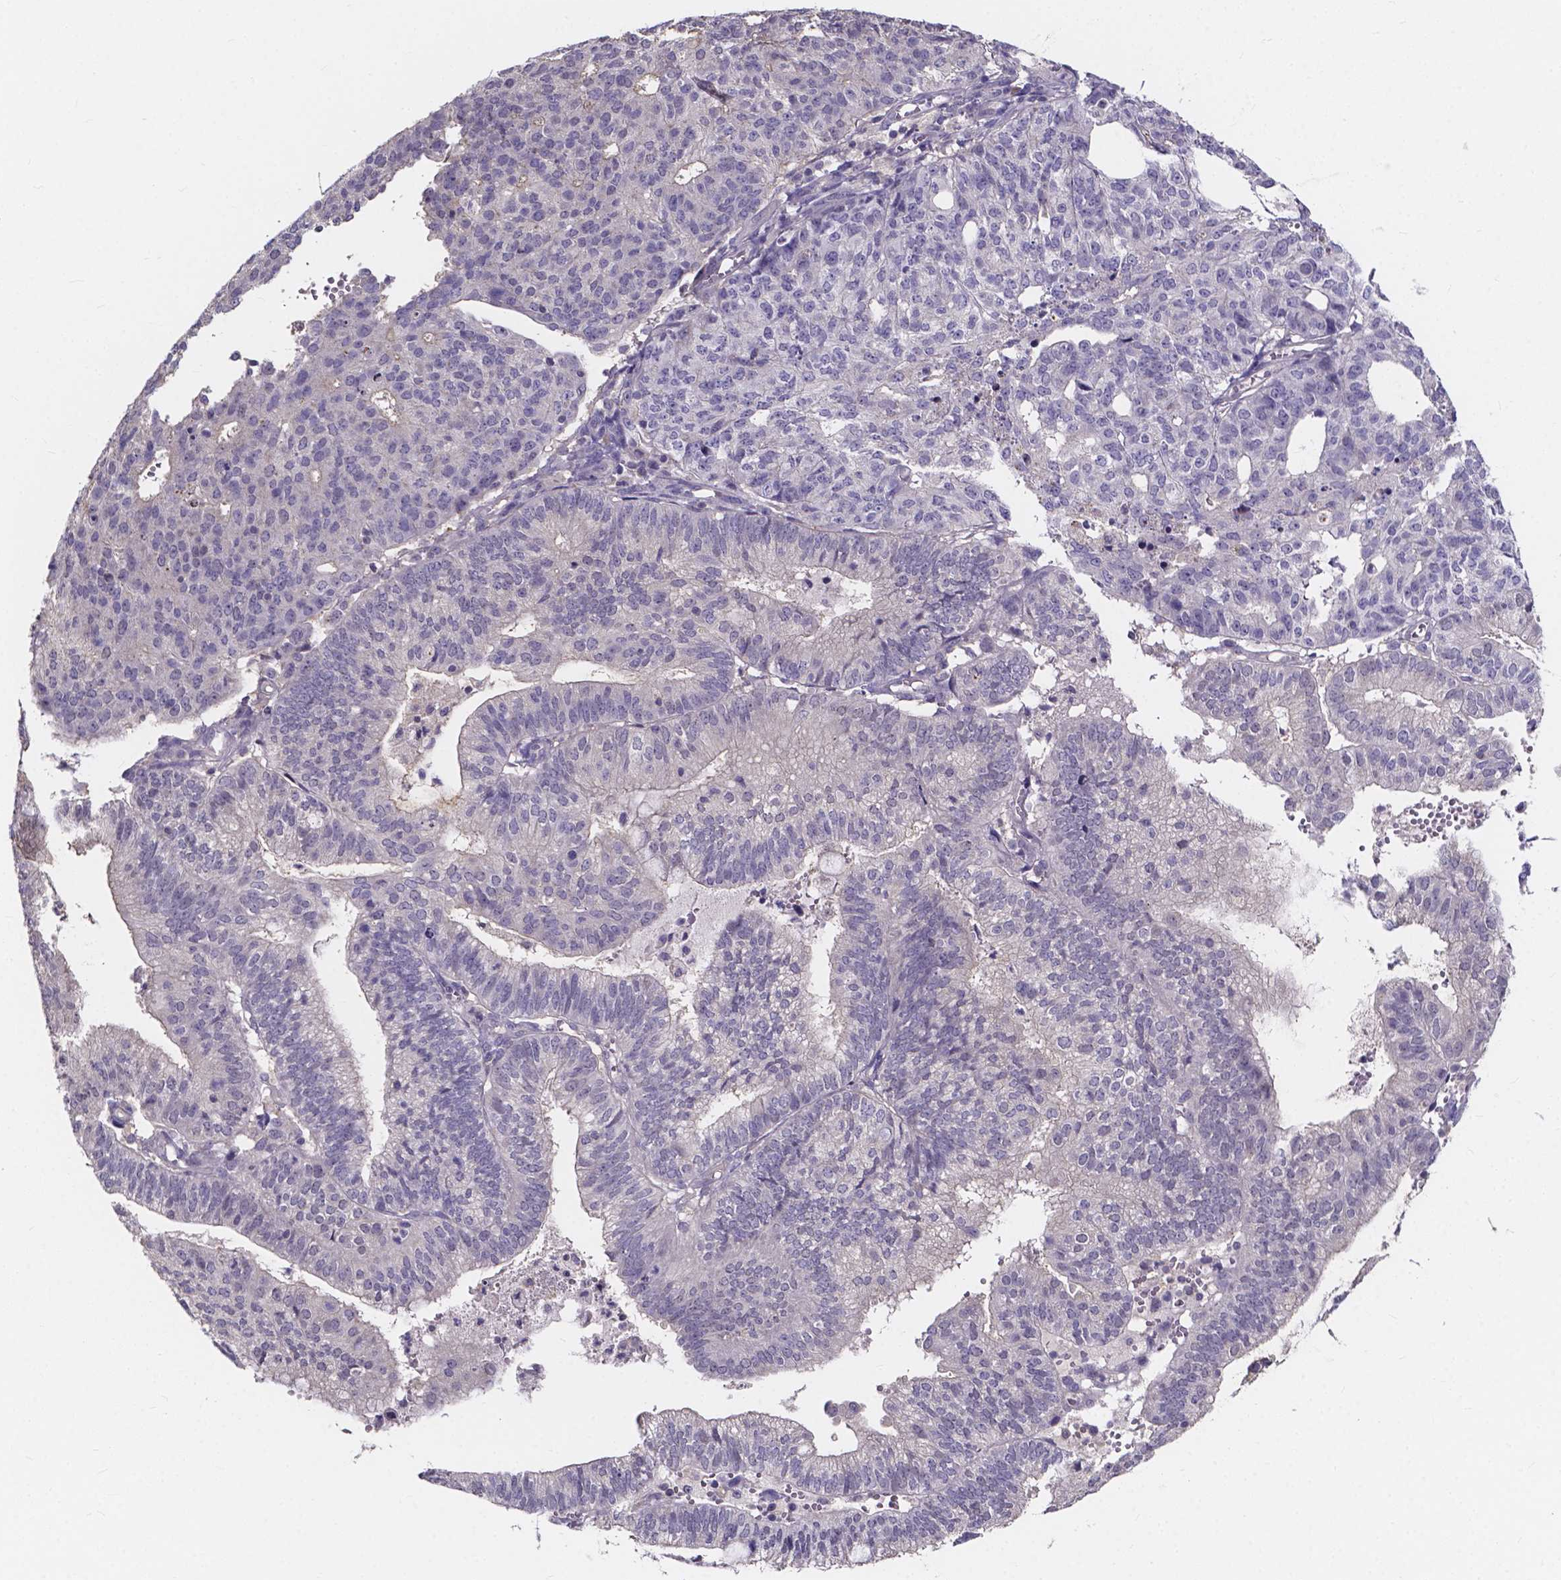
{"staining": {"intensity": "negative", "quantity": "none", "location": "none"}, "tissue": "endometrial cancer", "cell_type": "Tumor cells", "image_type": "cancer", "snomed": [{"axis": "morphology", "description": "Adenocarcinoma, NOS"}, {"axis": "topography", "description": "Endometrium"}], "caption": "The IHC histopathology image has no significant positivity in tumor cells of endometrial cancer tissue.", "gene": "SPOCD1", "patient": {"sex": "female", "age": 82}}